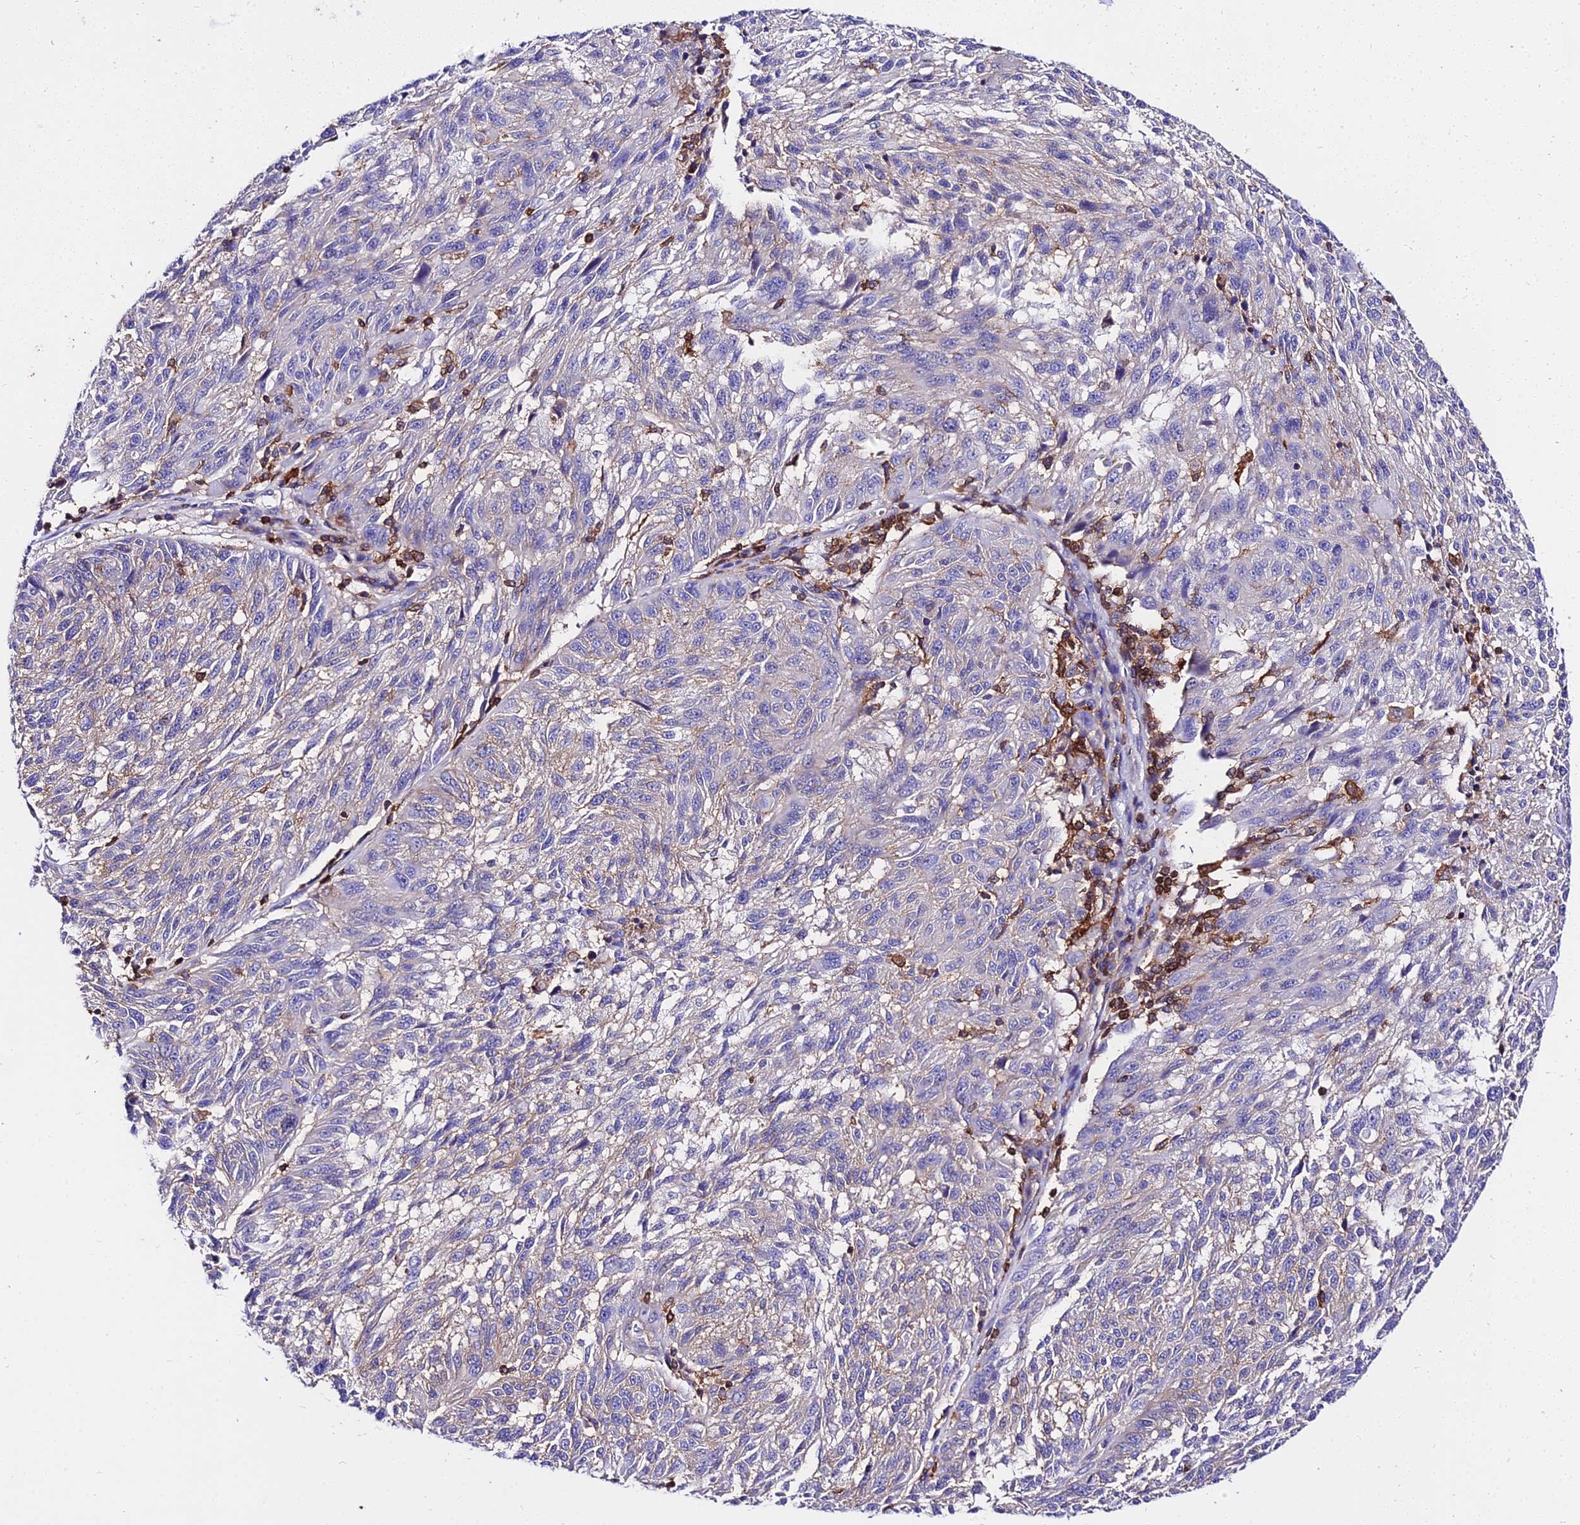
{"staining": {"intensity": "negative", "quantity": "none", "location": "none"}, "tissue": "melanoma", "cell_type": "Tumor cells", "image_type": "cancer", "snomed": [{"axis": "morphology", "description": "Malignant melanoma, NOS"}, {"axis": "topography", "description": "Skin"}], "caption": "There is no significant staining in tumor cells of melanoma.", "gene": "CSRP1", "patient": {"sex": "male", "age": 53}}